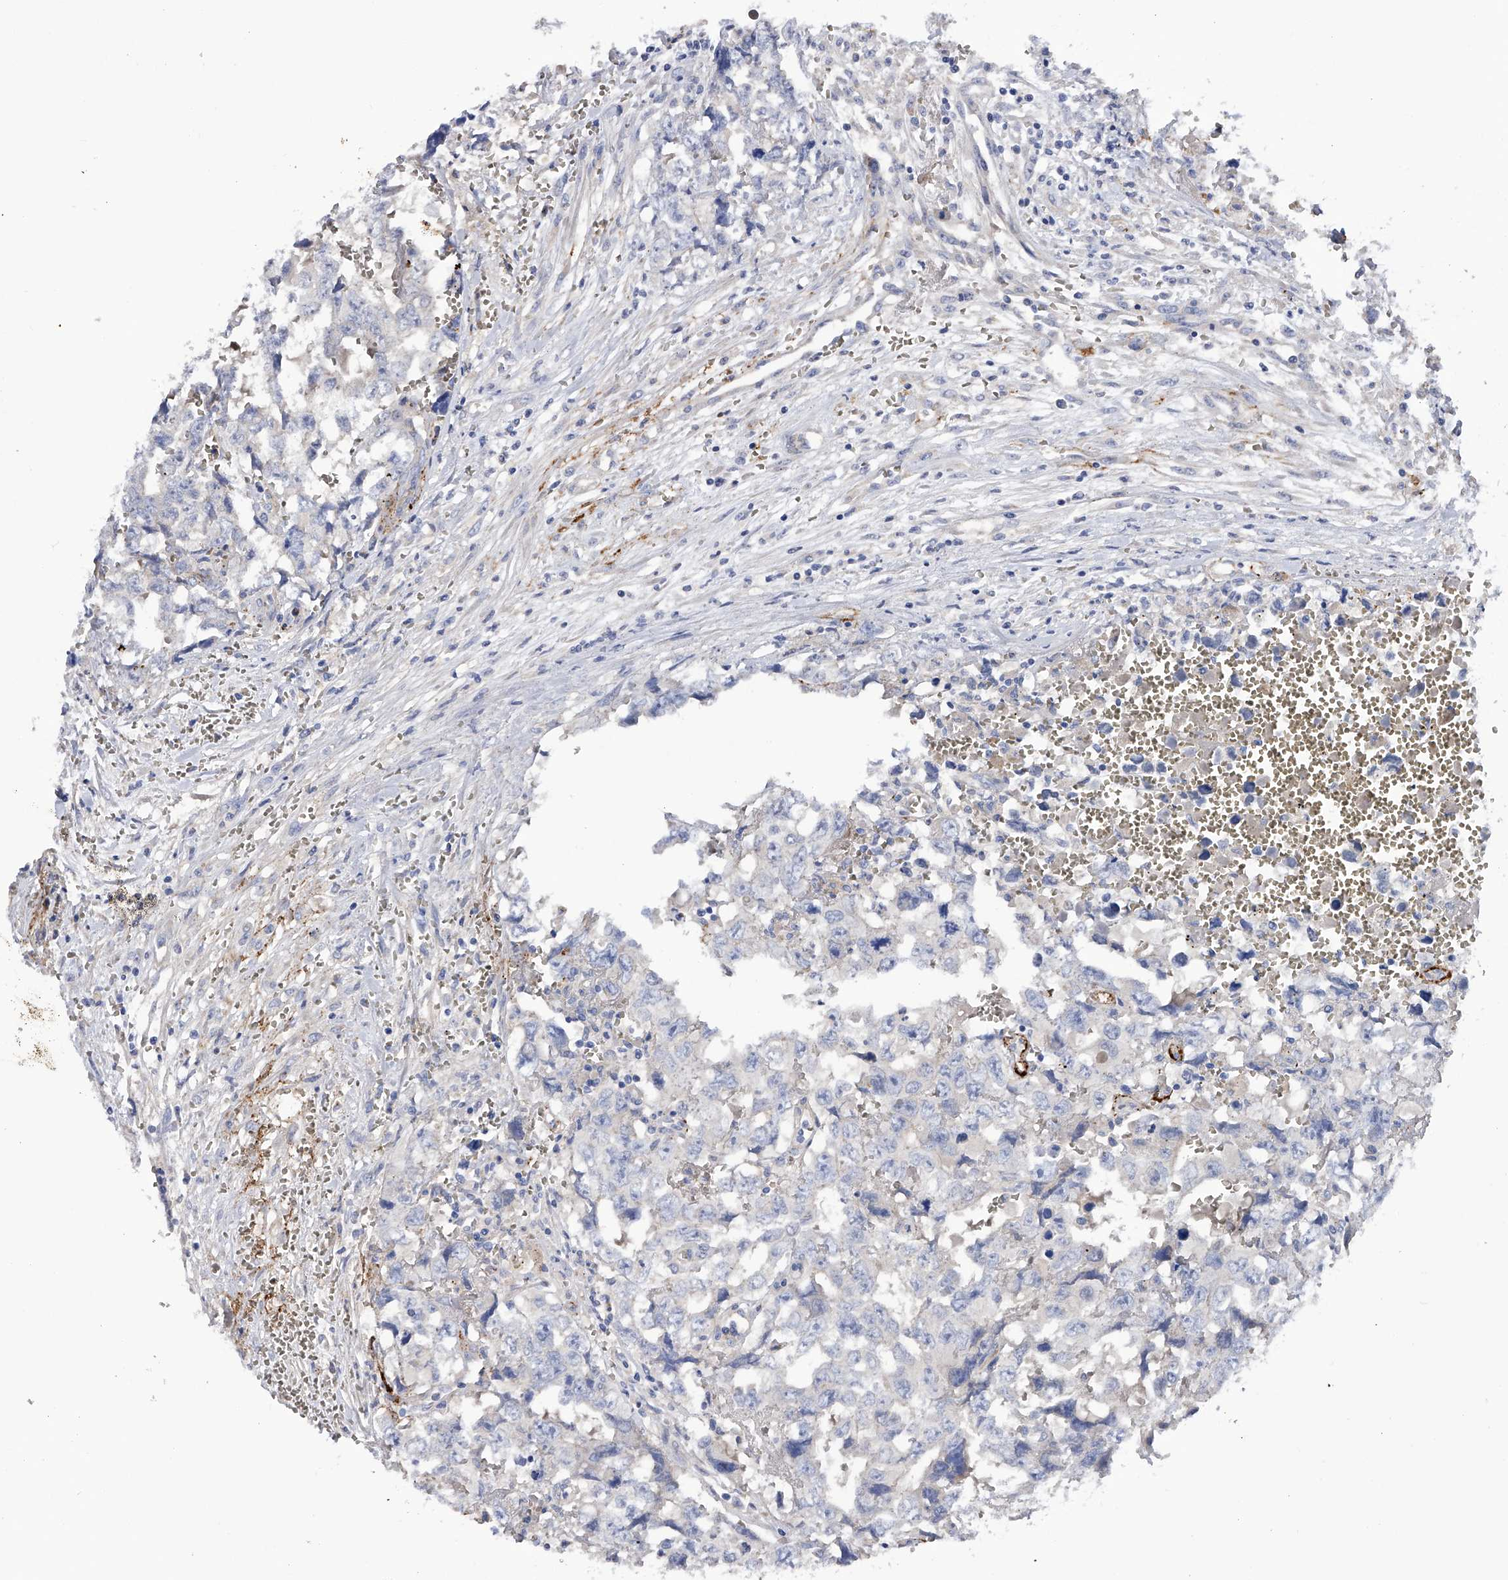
{"staining": {"intensity": "negative", "quantity": "none", "location": "none"}, "tissue": "testis cancer", "cell_type": "Tumor cells", "image_type": "cancer", "snomed": [{"axis": "morphology", "description": "Carcinoma, Embryonal, NOS"}, {"axis": "topography", "description": "Testis"}], "caption": "An IHC photomicrograph of embryonal carcinoma (testis) is shown. There is no staining in tumor cells of embryonal carcinoma (testis). (Immunohistochemistry (ihc), brightfield microscopy, high magnification).", "gene": "RWDD2A", "patient": {"sex": "male", "age": 31}}